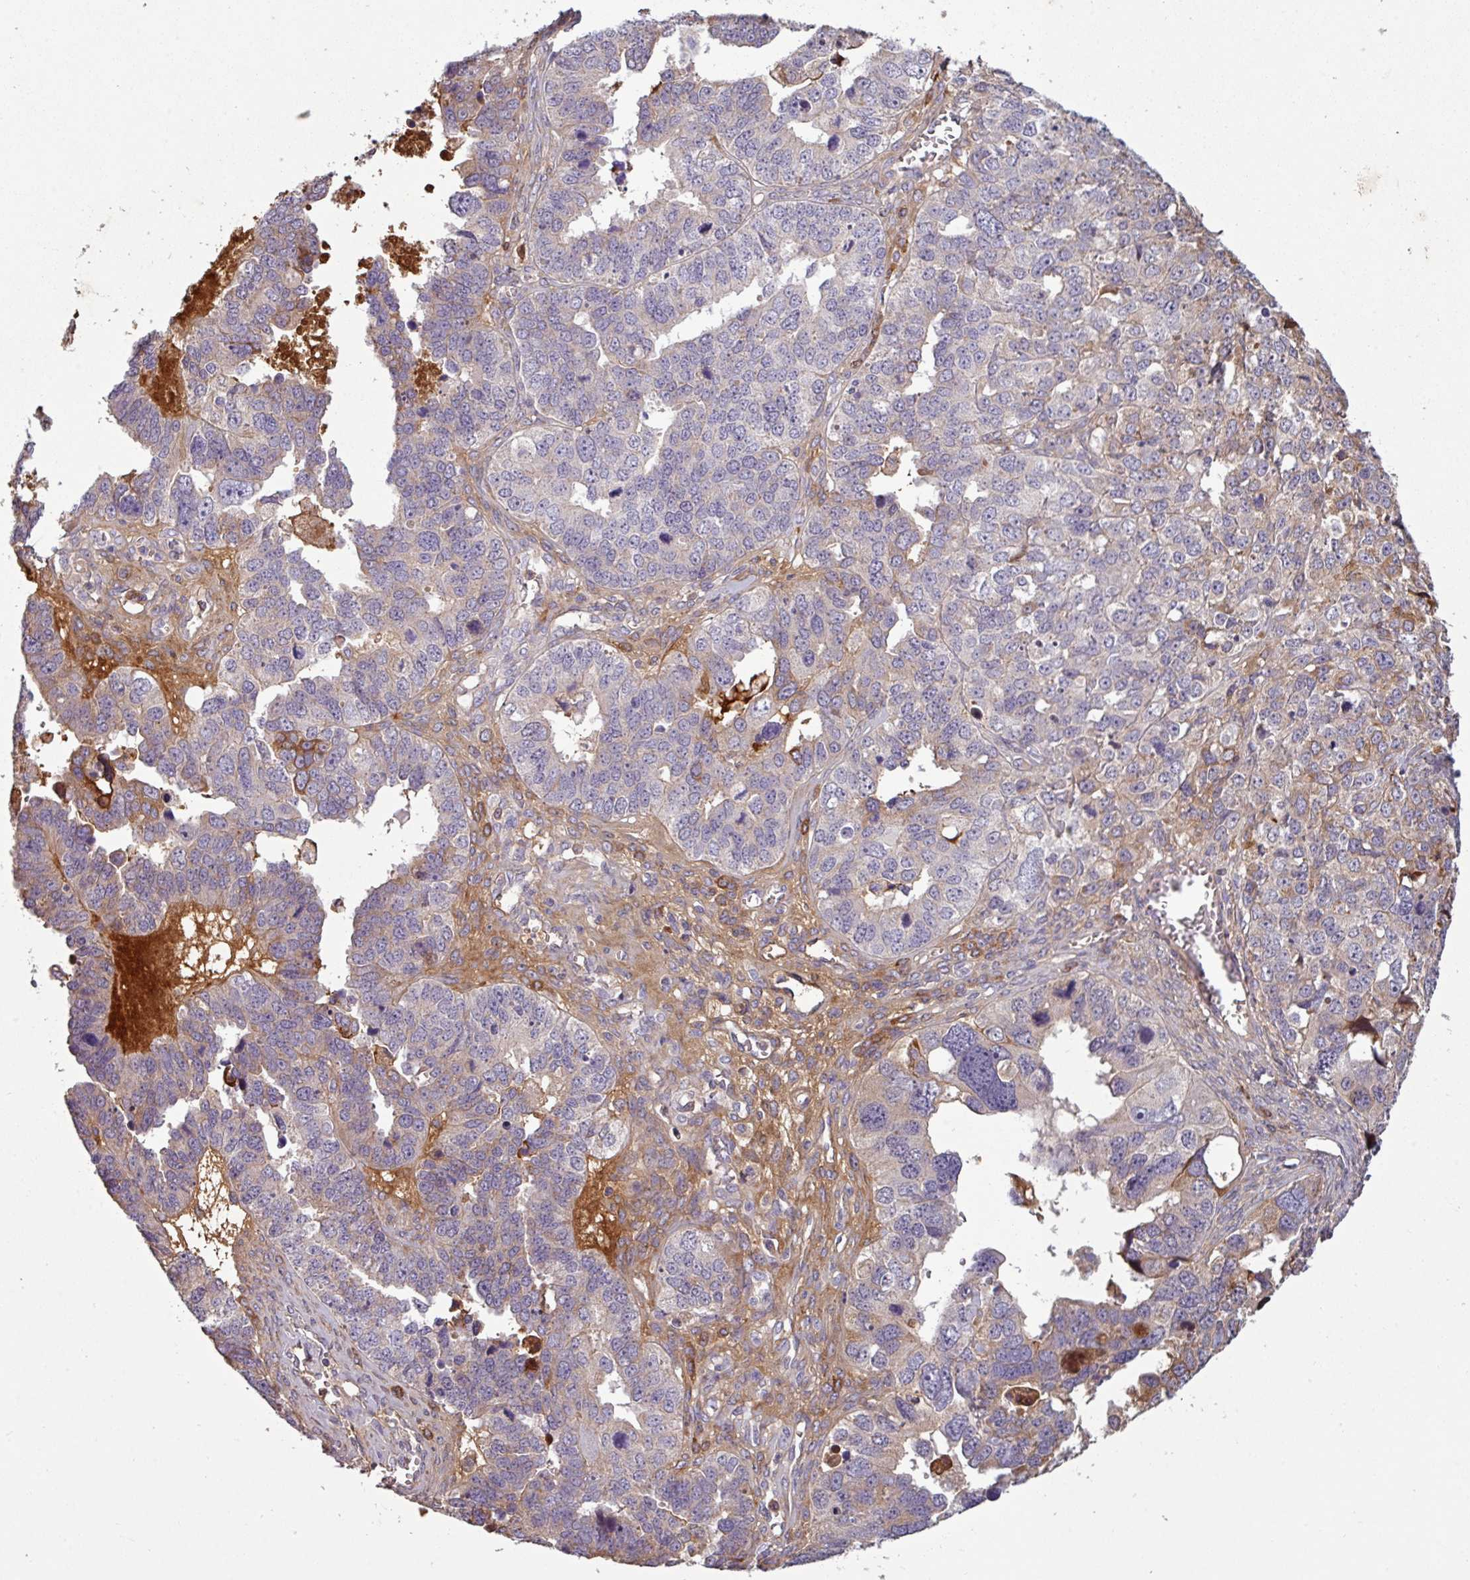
{"staining": {"intensity": "weak", "quantity": "<25%", "location": "cytoplasmic/membranous"}, "tissue": "ovarian cancer", "cell_type": "Tumor cells", "image_type": "cancer", "snomed": [{"axis": "morphology", "description": "Cystadenocarcinoma, serous, NOS"}, {"axis": "topography", "description": "Ovary"}], "caption": "Immunohistochemistry photomicrograph of ovarian serous cystadenocarcinoma stained for a protein (brown), which shows no expression in tumor cells.", "gene": "C4B", "patient": {"sex": "female", "age": 76}}